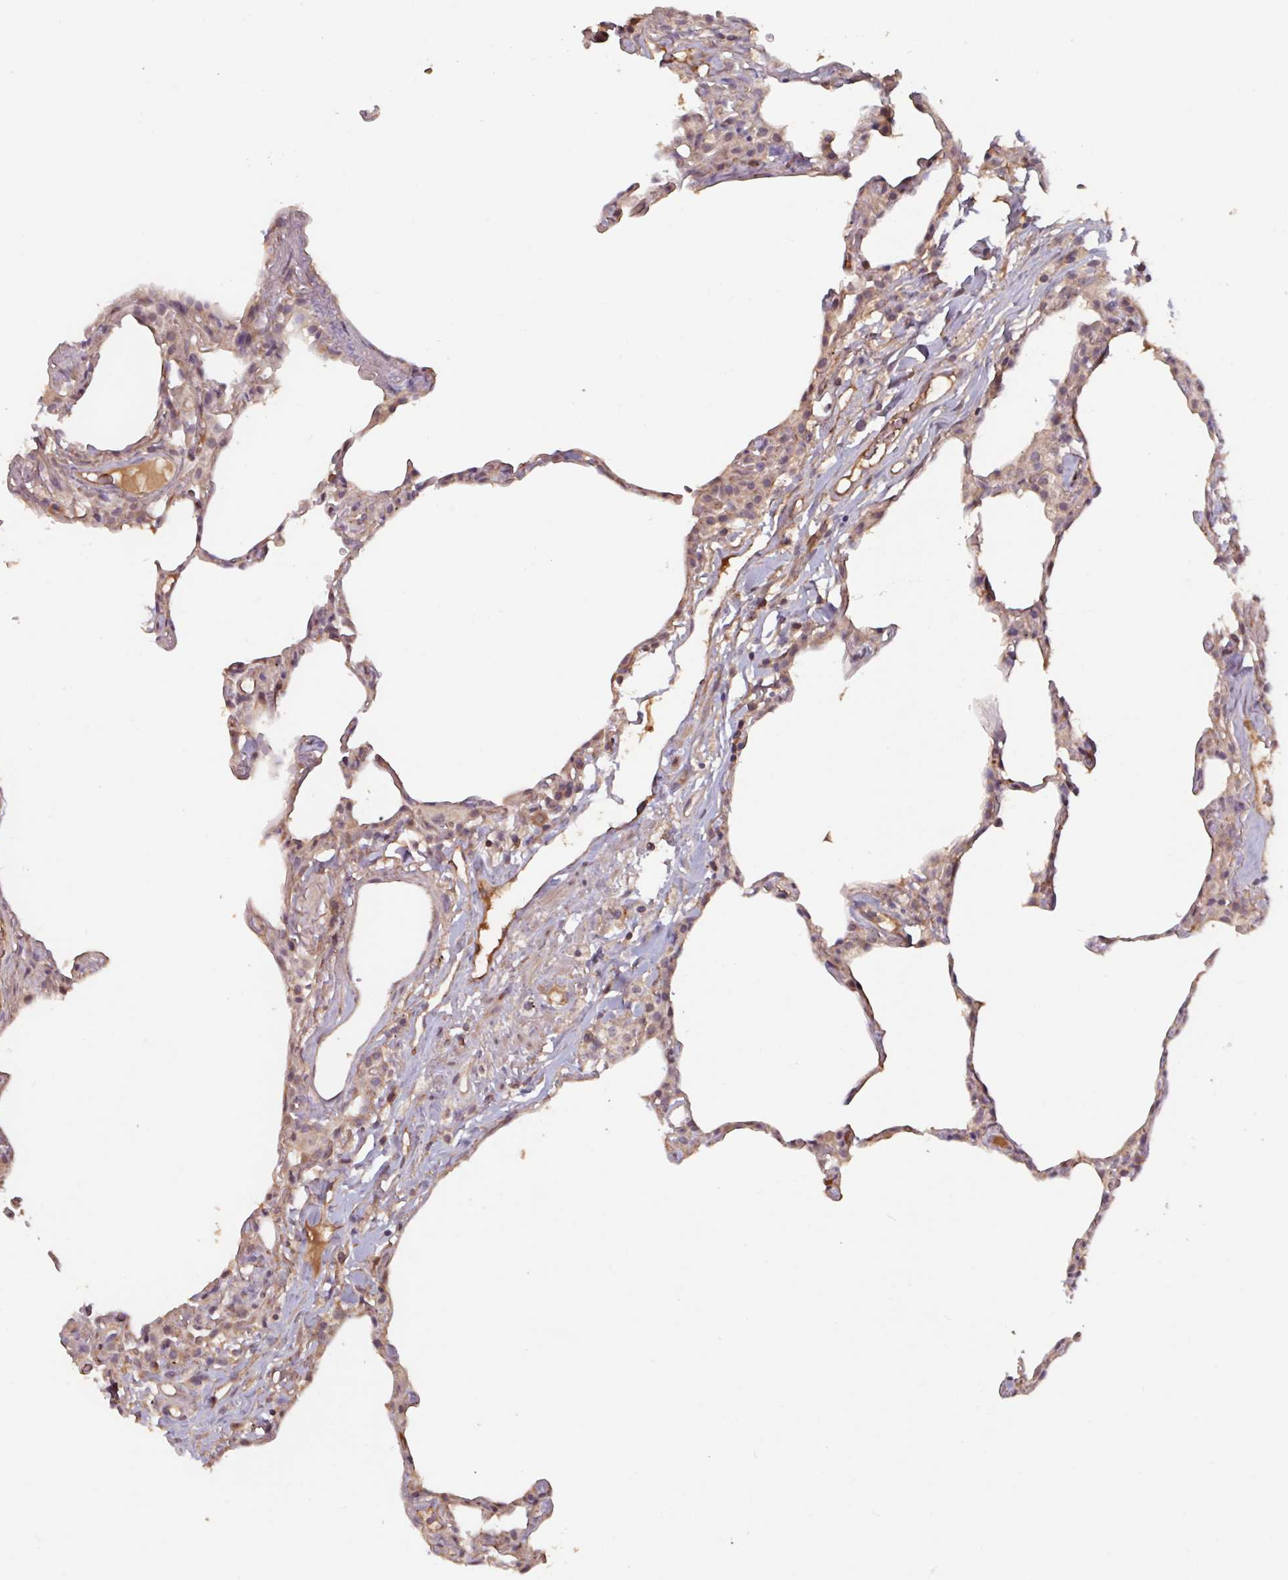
{"staining": {"intensity": "weak", "quantity": "<25%", "location": "cytoplasmic/membranous"}, "tissue": "lung", "cell_type": "Alveolar cells", "image_type": "normal", "snomed": [{"axis": "morphology", "description": "Normal tissue, NOS"}, {"axis": "topography", "description": "Lung"}], "caption": "The histopathology image displays no staining of alveolar cells in unremarkable lung.", "gene": "TMEM88", "patient": {"sex": "female", "age": 57}}